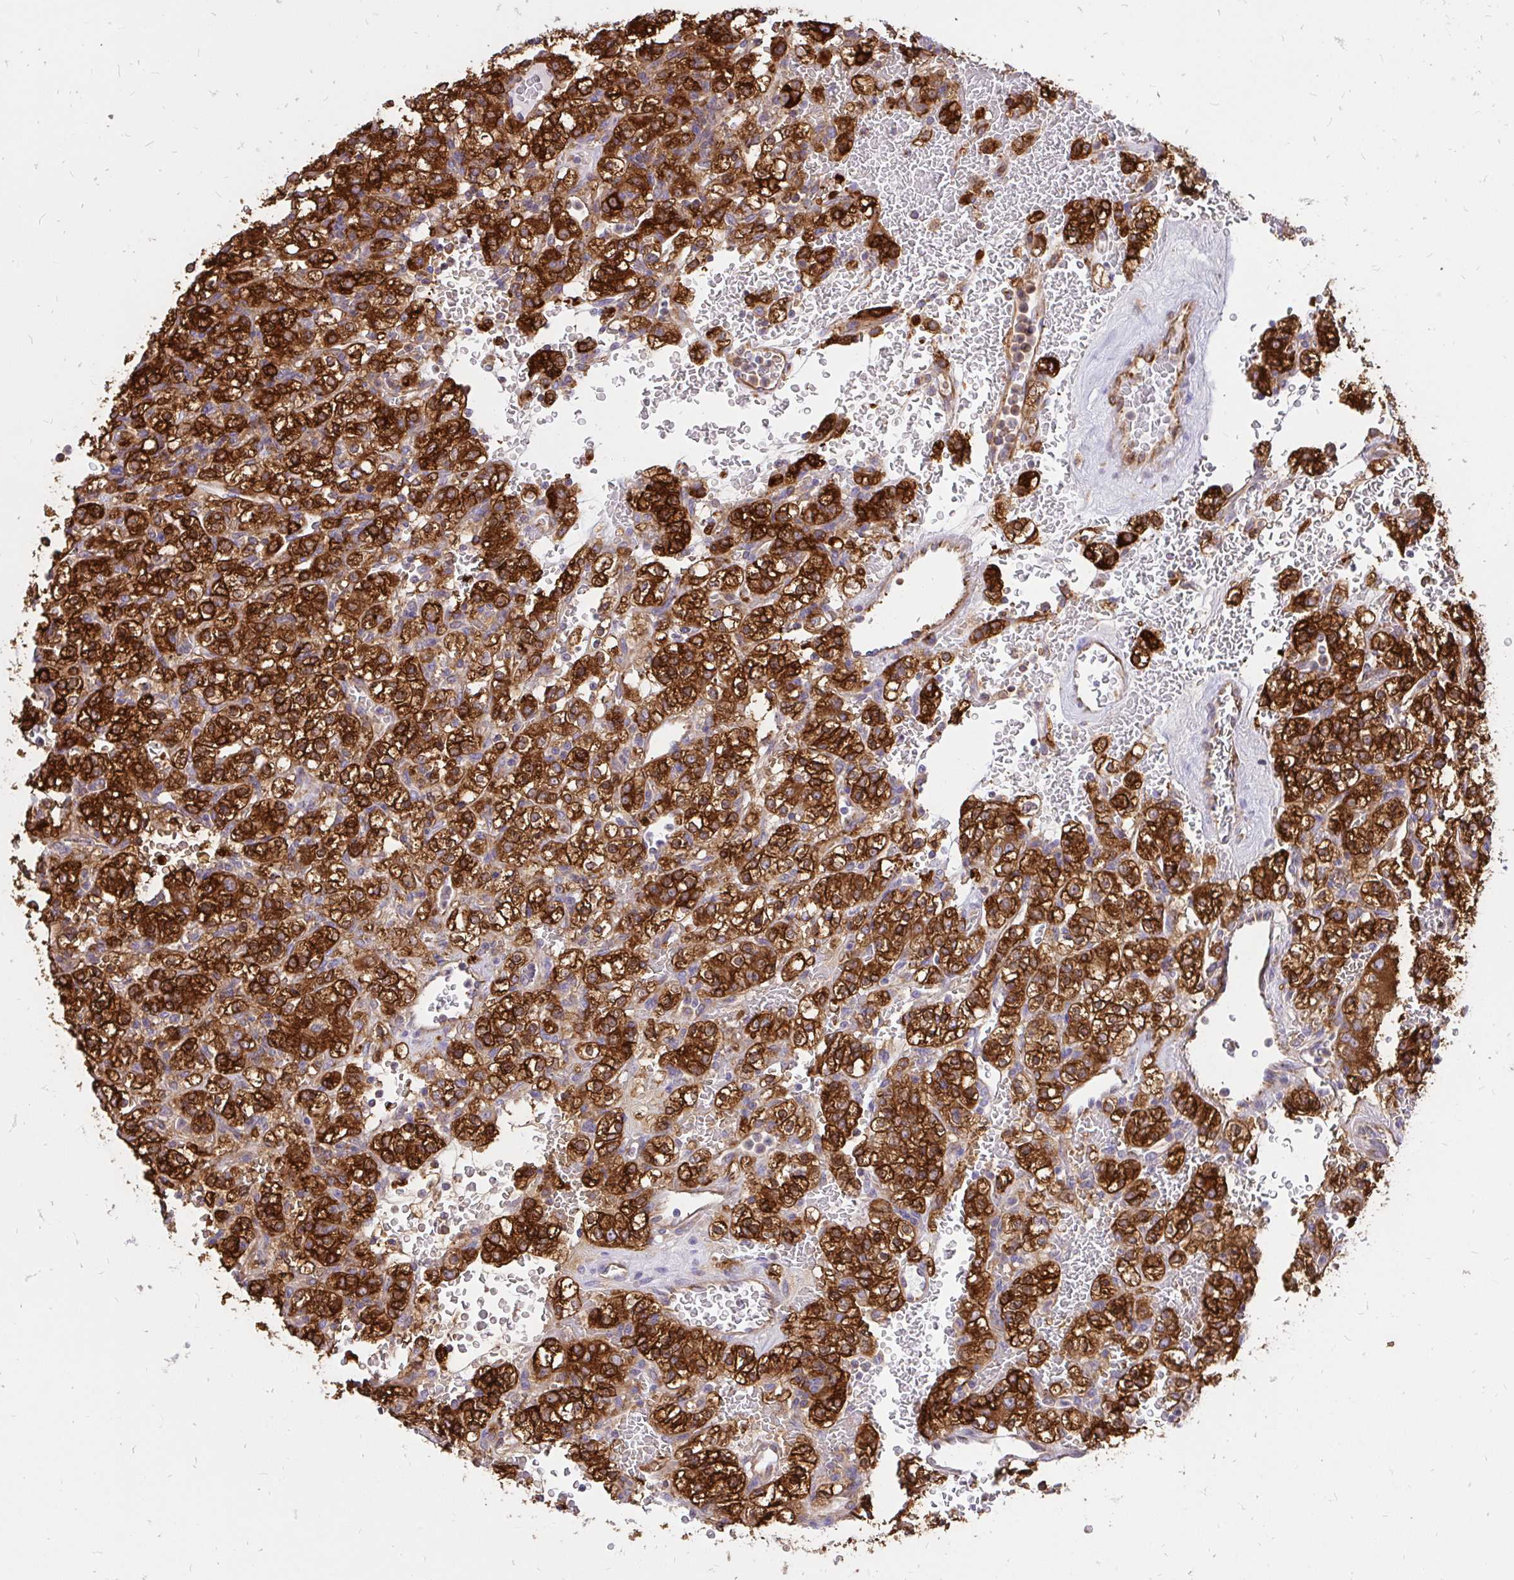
{"staining": {"intensity": "strong", "quantity": ">75%", "location": "cytoplasmic/membranous"}, "tissue": "renal cancer", "cell_type": "Tumor cells", "image_type": "cancer", "snomed": [{"axis": "morphology", "description": "Normal tissue, NOS"}, {"axis": "morphology", "description": "Adenocarcinoma, NOS"}, {"axis": "topography", "description": "Kidney"}], "caption": "Renal adenocarcinoma stained with a protein marker shows strong staining in tumor cells.", "gene": "ABCB10", "patient": {"sex": "female", "age": 72}}